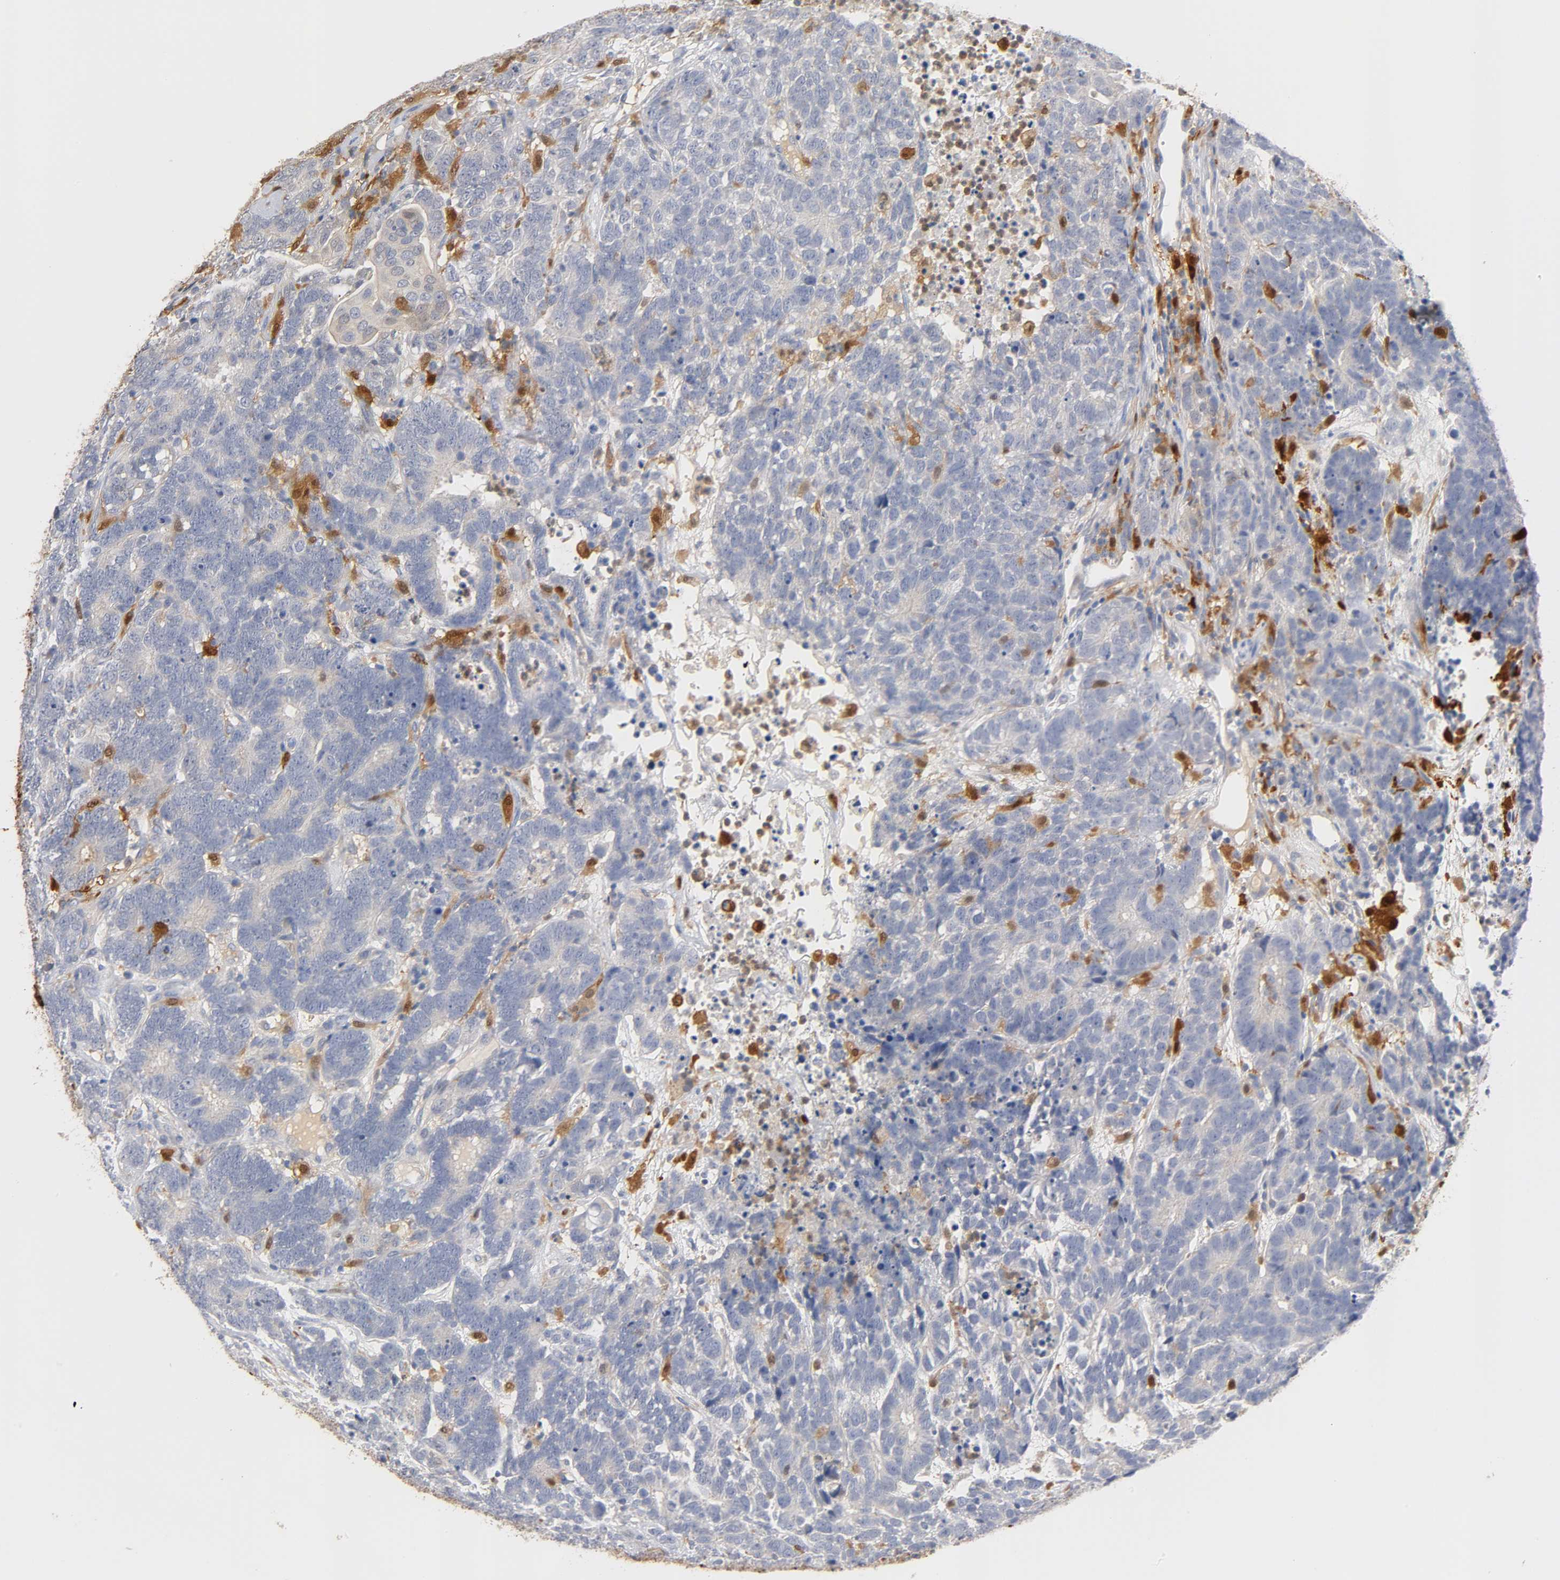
{"staining": {"intensity": "negative", "quantity": "none", "location": "none"}, "tissue": "testis cancer", "cell_type": "Tumor cells", "image_type": "cancer", "snomed": [{"axis": "morphology", "description": "Carcinoma, Embryonal, NOS"}, {"axis": "topography", "description": "Testis"}], "caption": "Embryonal carcinoma (testis) was stained to show a protein in brown. There is no significant positivity in tumor cells.", "gene": "IL18", "patient": {"sex": "male", "age": 26}}